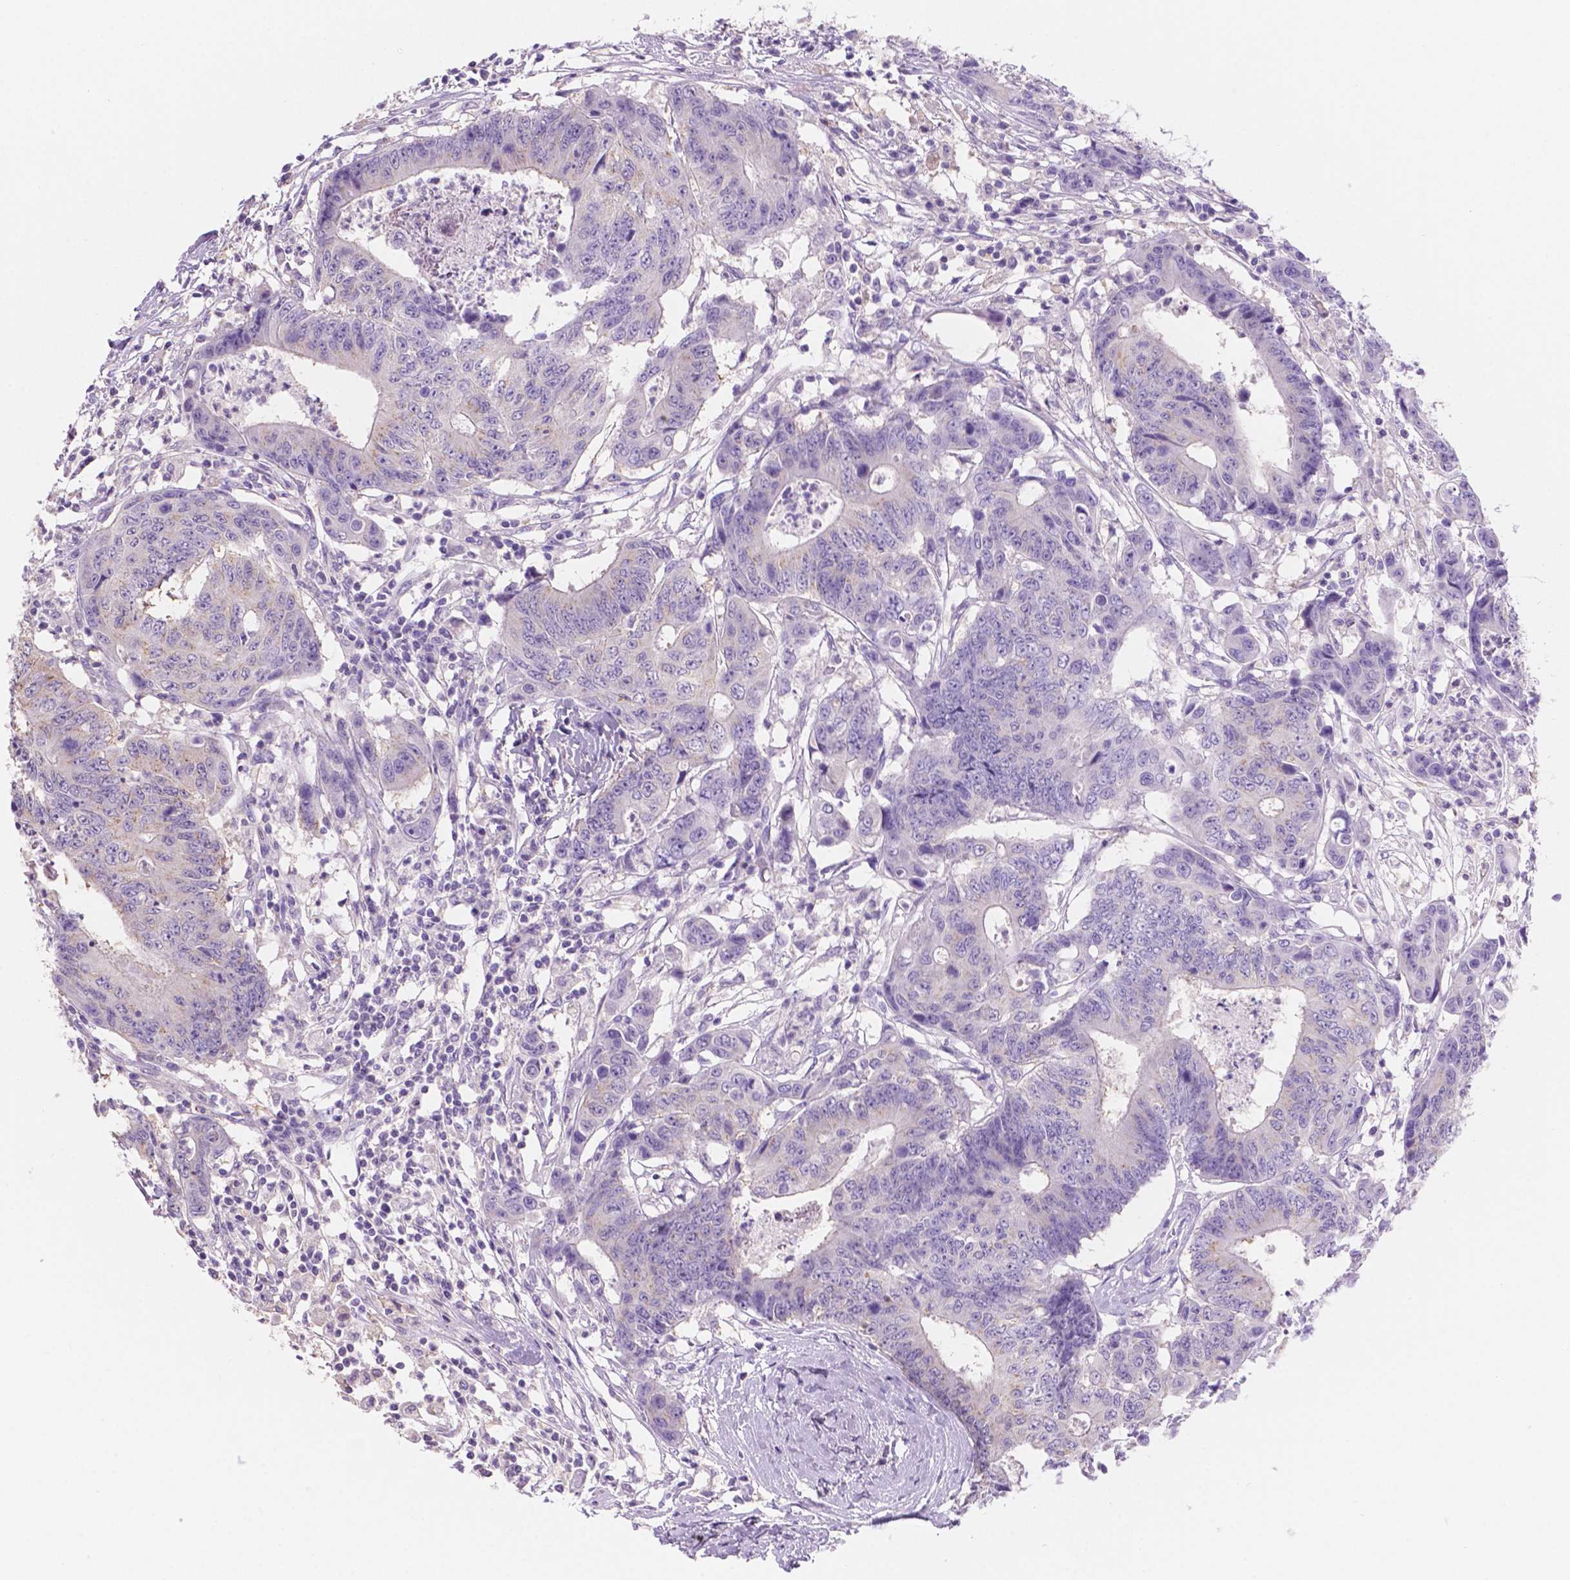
{"staining": {"intensity": "negative", "quantity": "none", "location": "none"}, "tissue": "colorectal cancer", "cell_type": "Tumor cells", "image_type": "cancer", "snomed": [{"axis": "morphology", "description": "Adenocarcinoma, NOS"}, {"axis": "topography", "description": "Colon"}], "caption": "This is a histopathology image of immunohistochemistry staining of colorectal adenocarcinoma, which shows no expression in tumor cells.", "gene": "SBSN", "patient": {"sex": "female", "age": 48}}